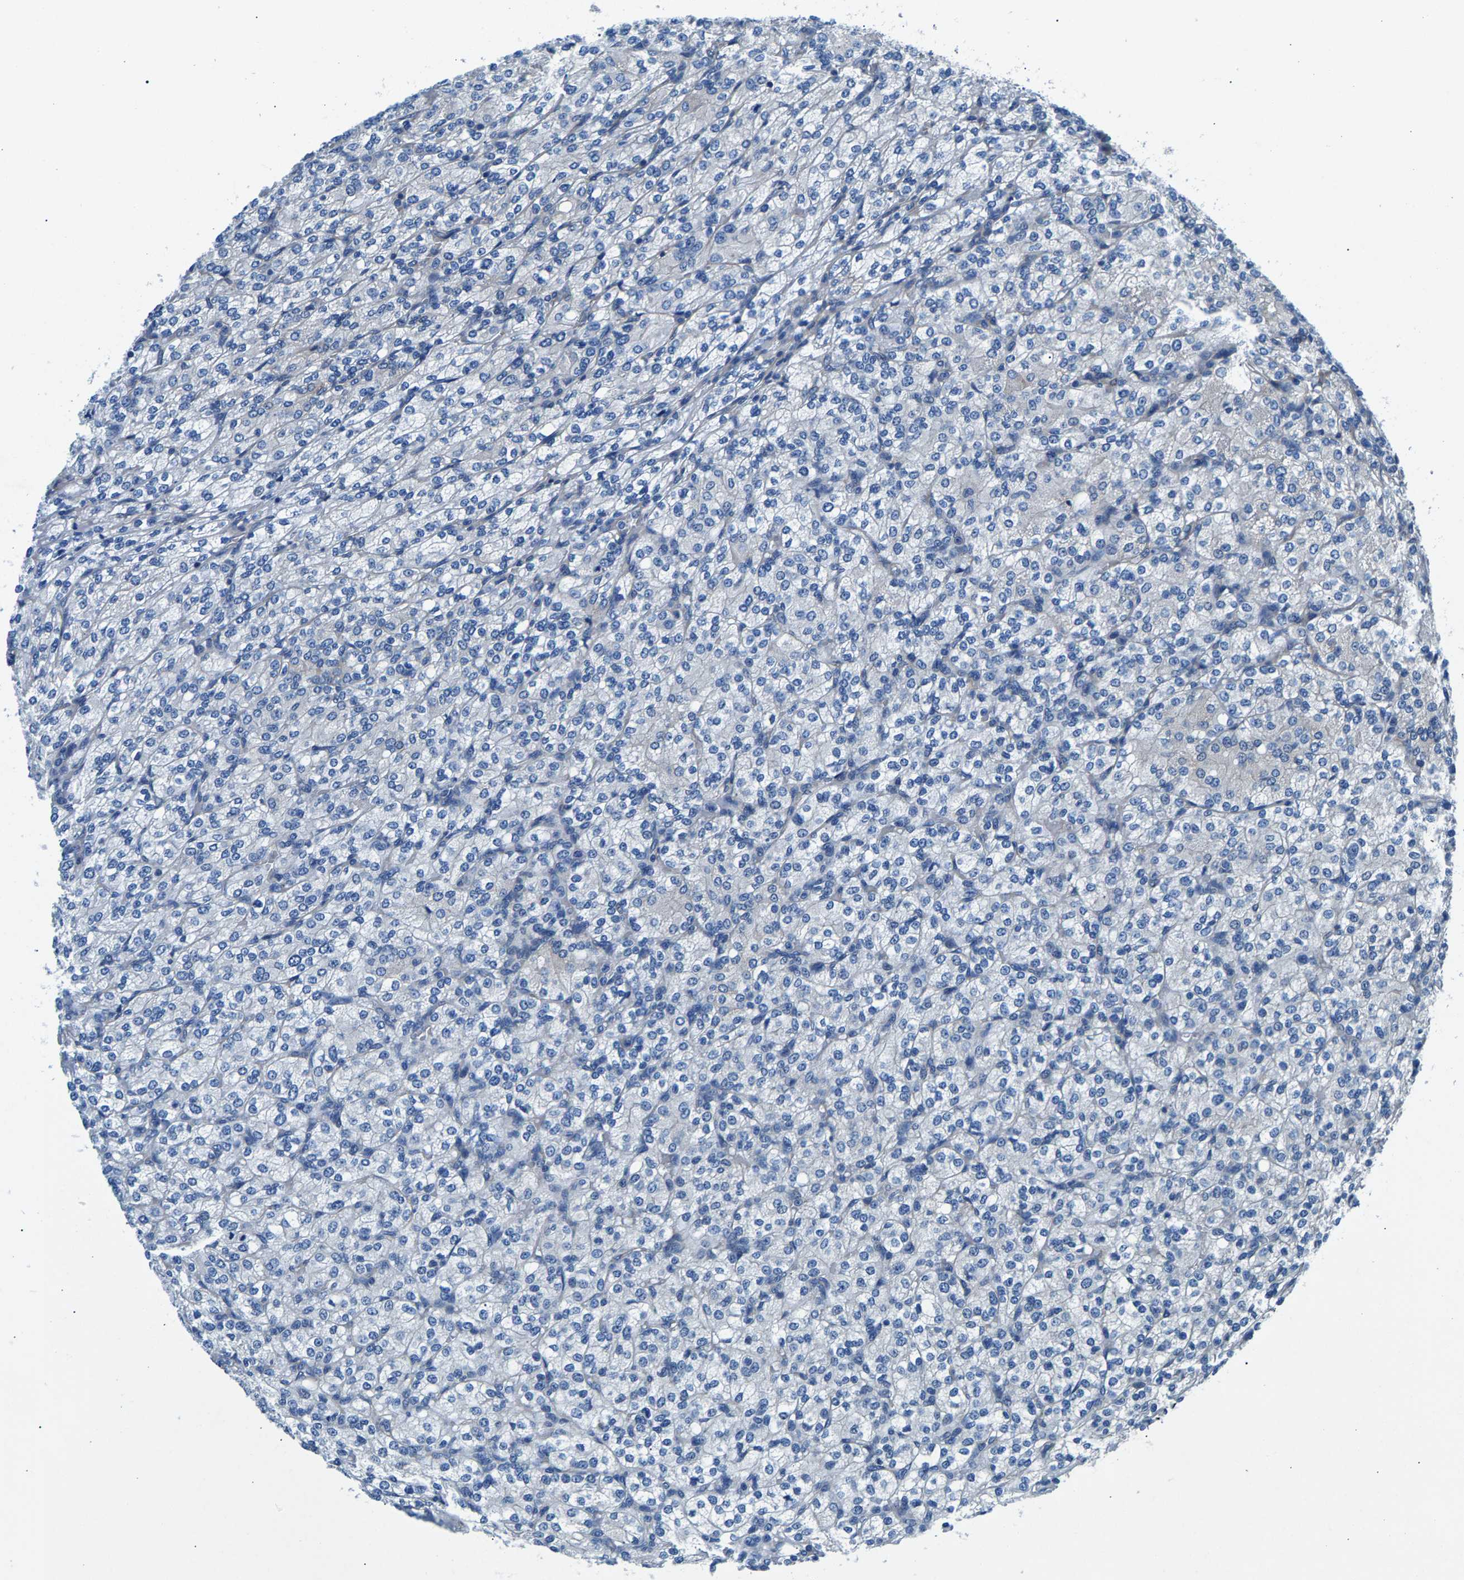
{"staining": {"intensity": "negative", "quantity": "none", "location": "none"}, "tissue": "renal cancer", "cell_type": "Tumor cells", "image_type": "cancer", "snomed": [{"axis": "morphology", "description": "Adenocarcinoma, NOS"}, {"axis": "topography", "description": "Kidney"}], "caption": "The micrograph exhibits no significant positivity in tumor cells of renal adenocarcinoma.", "gene": "CDRT4", "patient": {"sex": "male", "age": 77}}